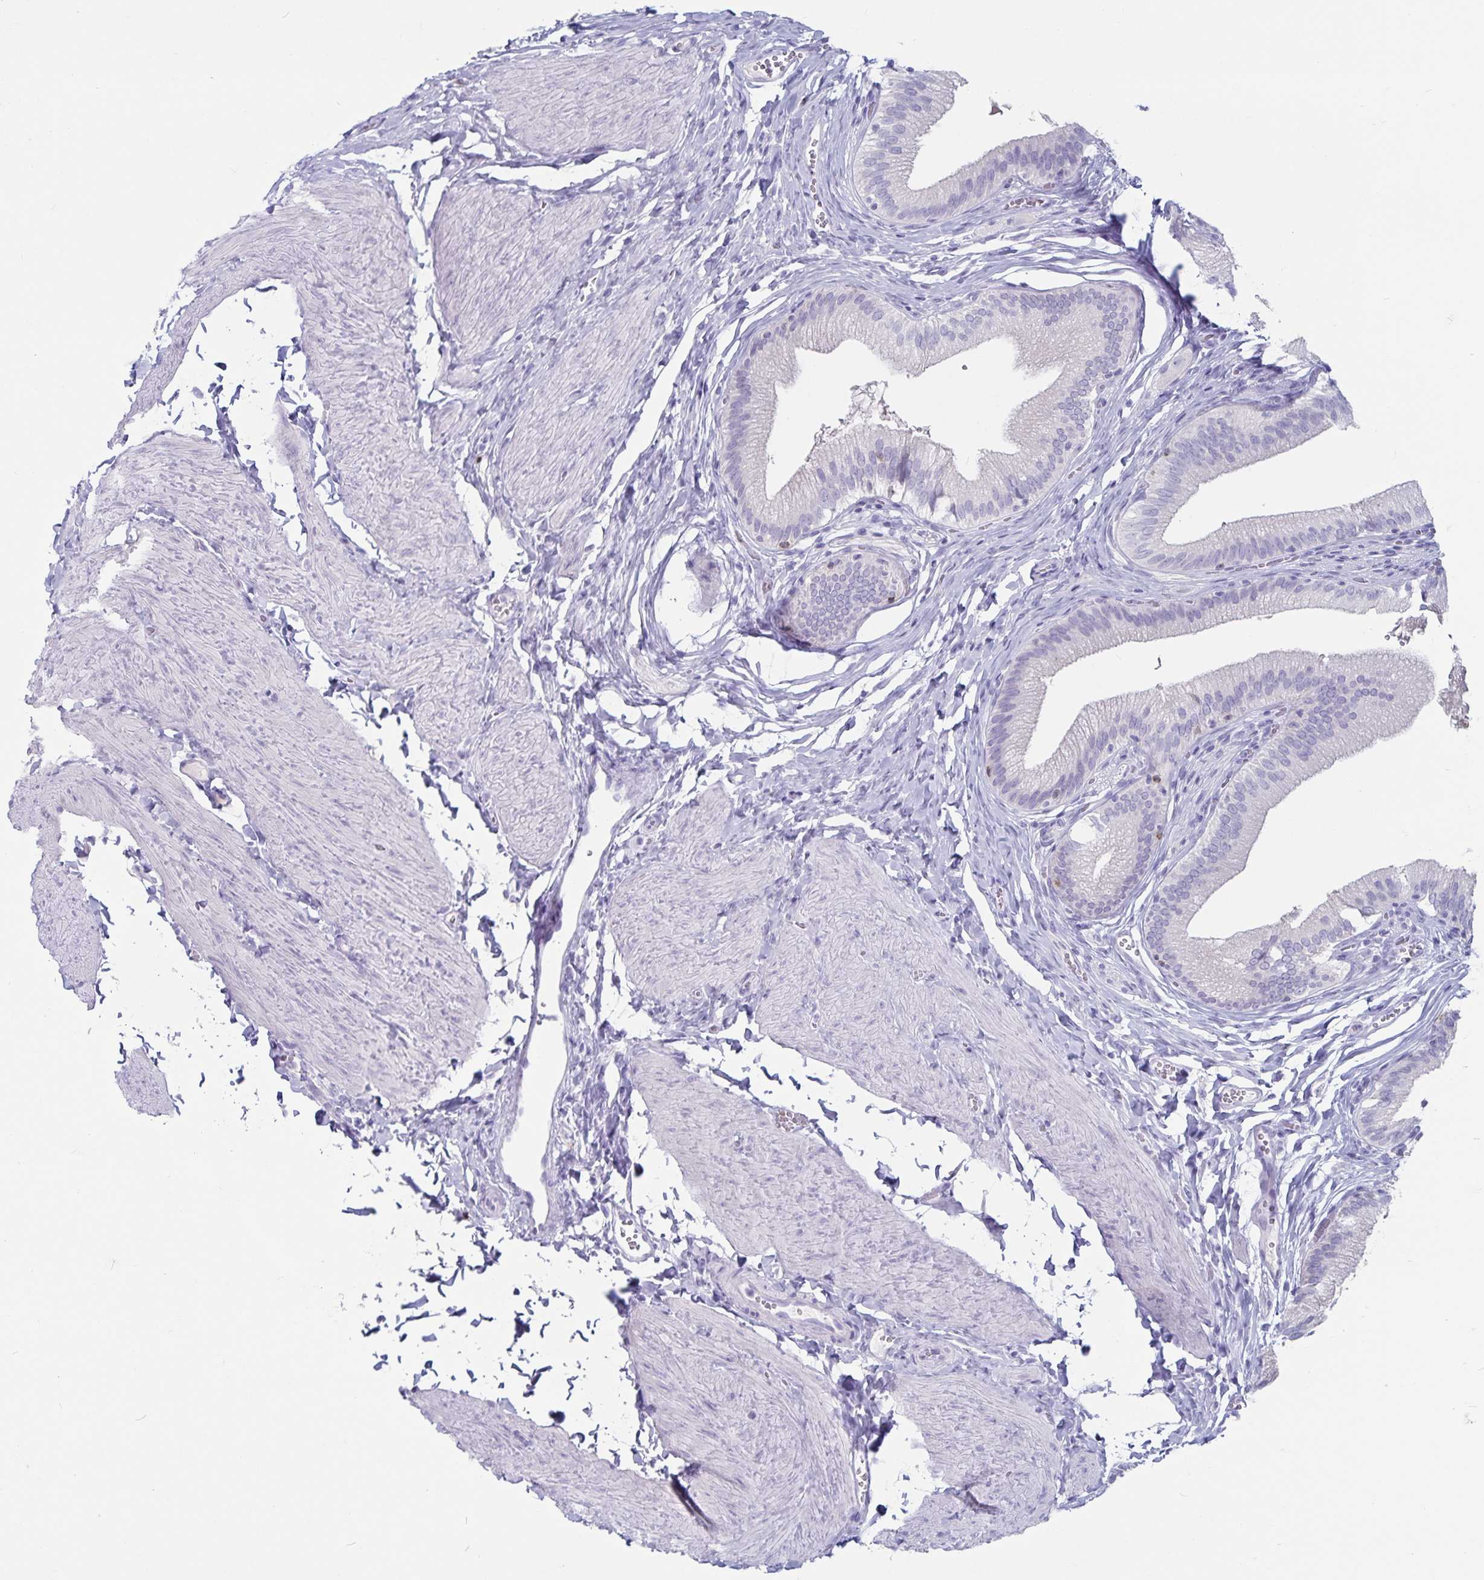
{"staining": {"intensity": "negative", "quantity": "none", "location": "none"}, "tissue": "gallbladder", "cell_type": "Glandular cells", "image_type": "normal", "snomed": [{"axis": "morphology", "description": "Normal tissue, NOS"}, {"axis": "topography", "description": "Gallbladder"}, {"axis": "topography", "description": "Peripheral nerve tissue"}], "caption": "Glandular cells are negative for protein expression in normal human gallbladder.", "gene": "GNLY", "patient": {"sex": "male", "age": 17}}